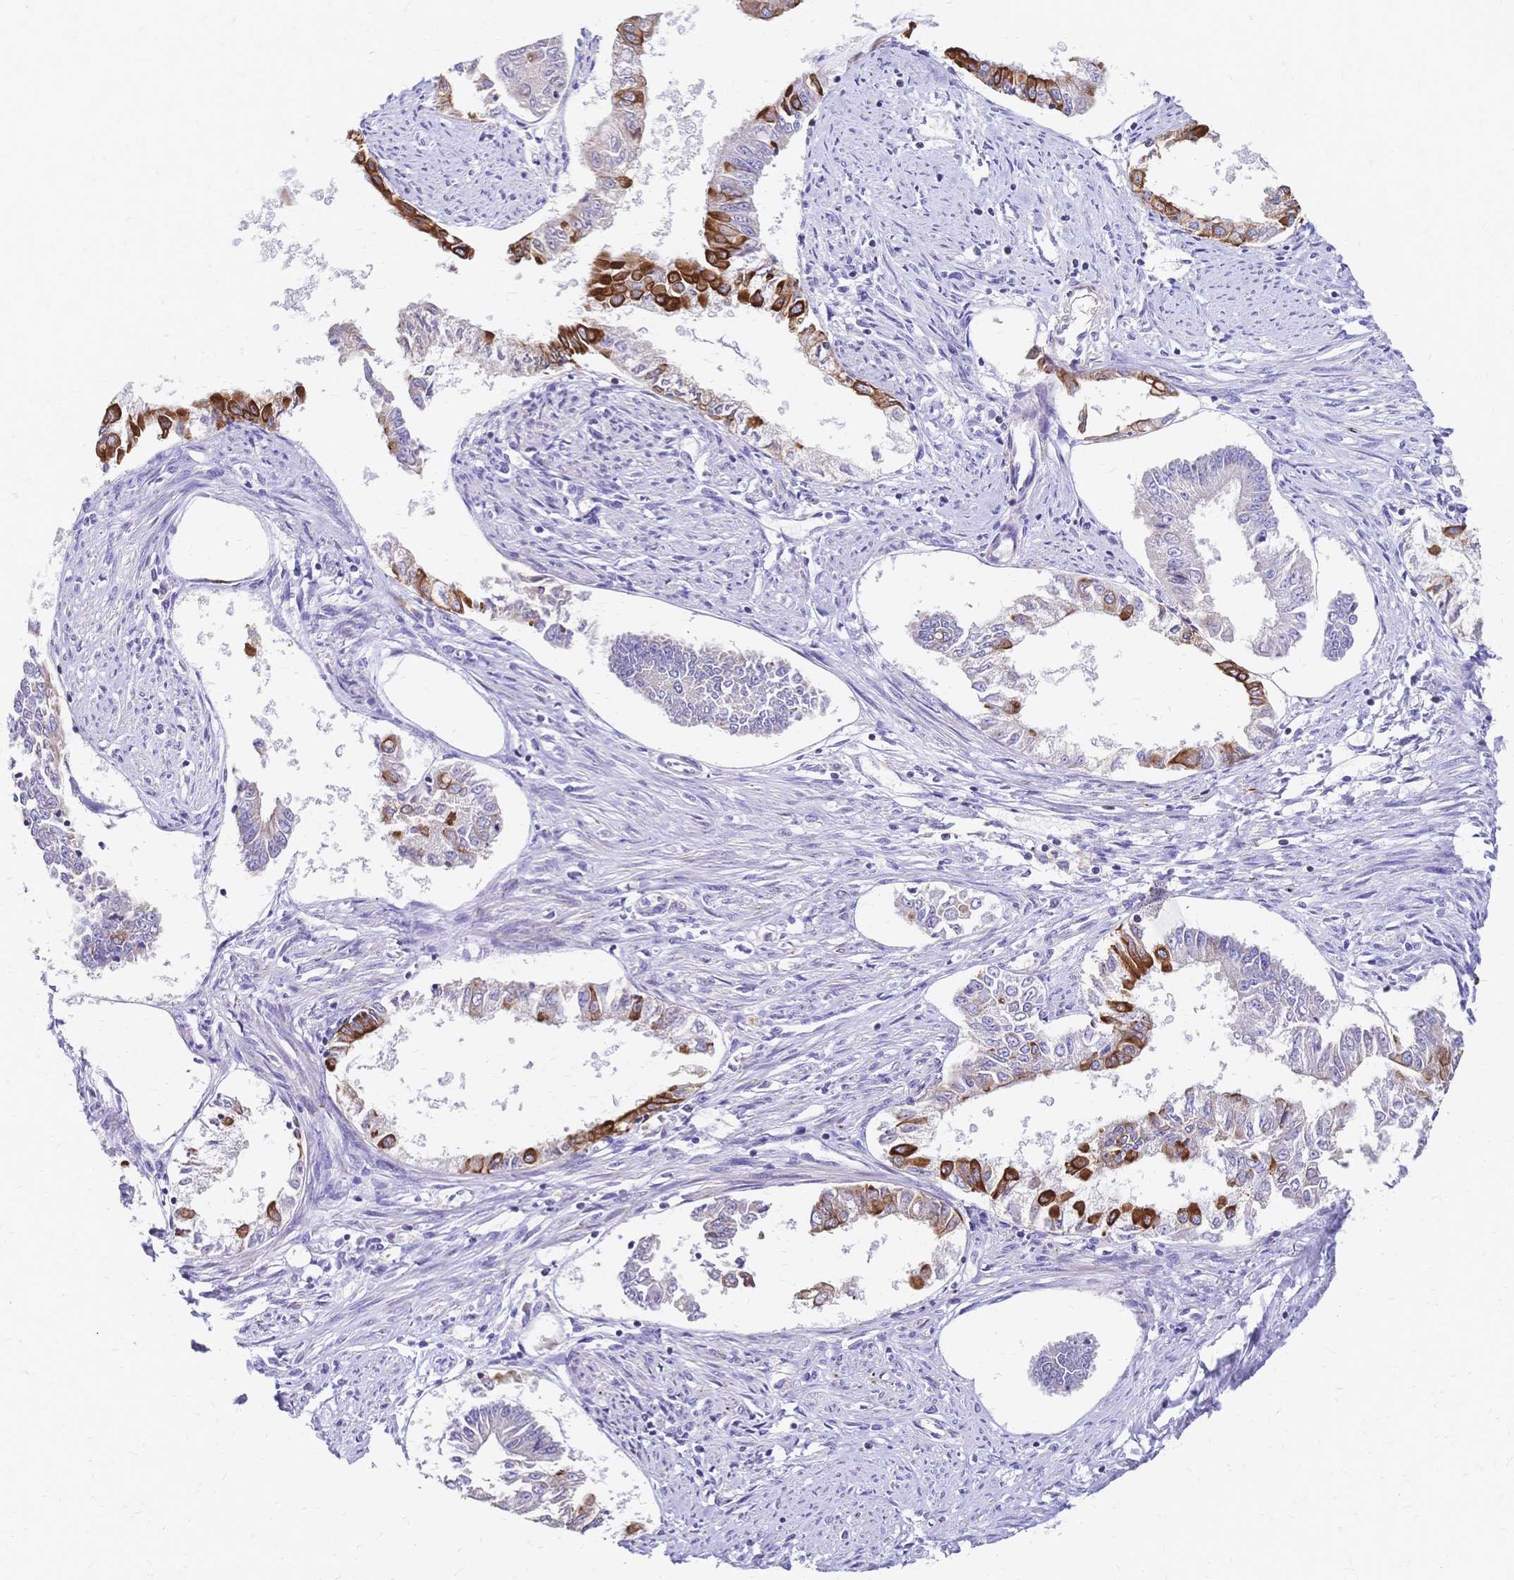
{"staining": {"intensity": "strong", "quantity": "25%-75%", "location": "cytoplasmic/membranous"}, "tissue": "endometrial cancer", "cell_type": "Tumor cells", "image_type": "cancer", "snomed": [{"axis": "morphology", "description": "Adenocarcinoma, NOS"}, {"axis": "topography", "description": "Endometrium"}], "caption": "Human endometrial cancer (adenocarcinoma) stained for a protein (brown) demonstrates strong cytoplasmic/membranous positive expression in about 25%-75% of tumor cells.", "gene": "DTNB", "patient": {"sex": "female", "age": 76}}